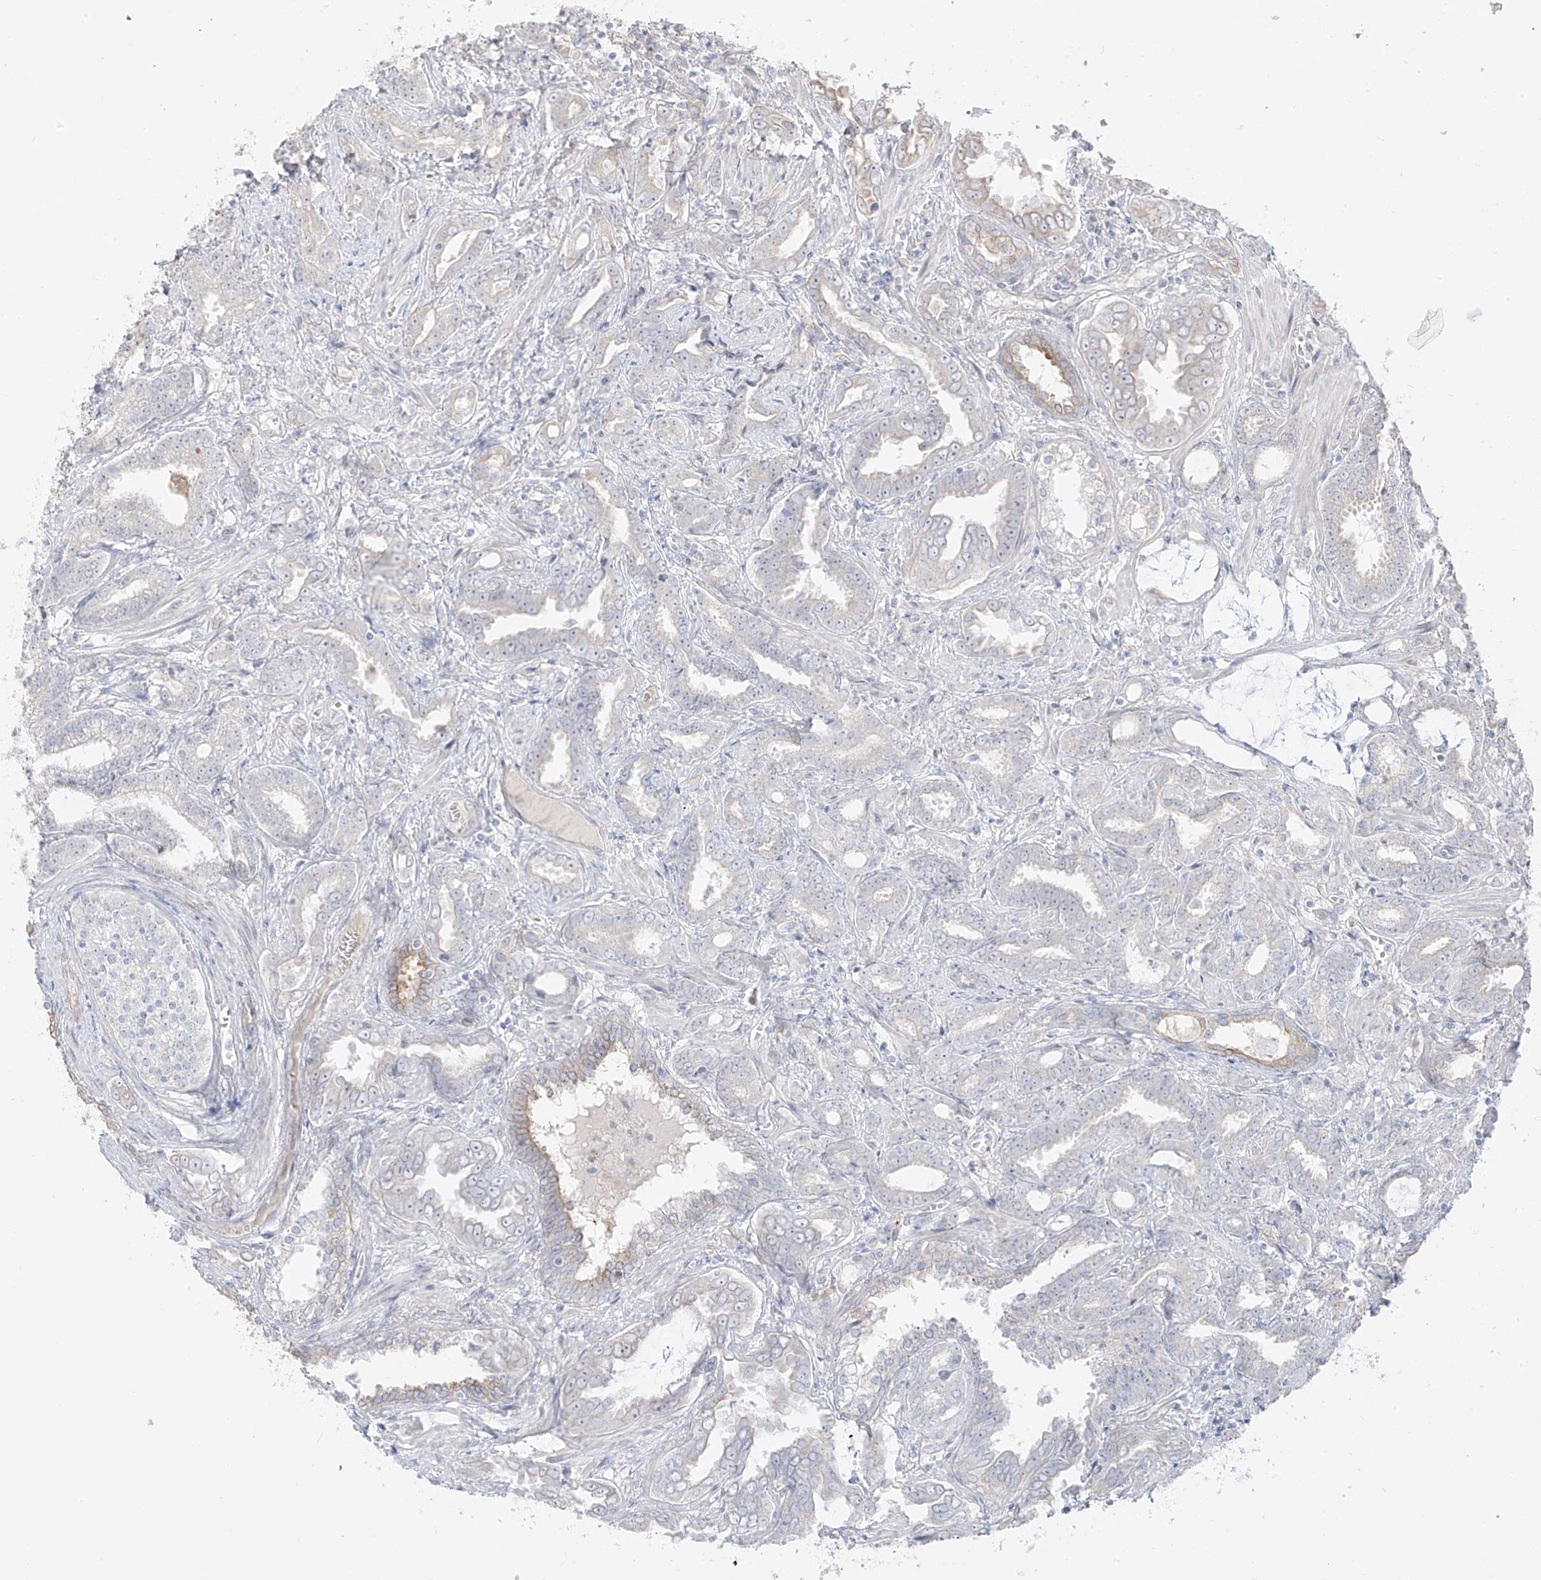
{"staining": {"intensity": "negative", "quantity": "none", "location": "none"}, "tissue": "prostate cancer", "cell_type": "Tumor cells", "image_type": "cancer", "snomed": [{"axis": "morphology", "description": "Adenocarcinoma, High grade"}, {"axis": "topography", "description": "Prostate and seminal vesicle, NOS"}], "caption": "This is an IHC micrograph of prostate cancer. There is no staining in tumor cells.", "gene": "DCDC2", "patient": {"sex": "male", "age": 67}}